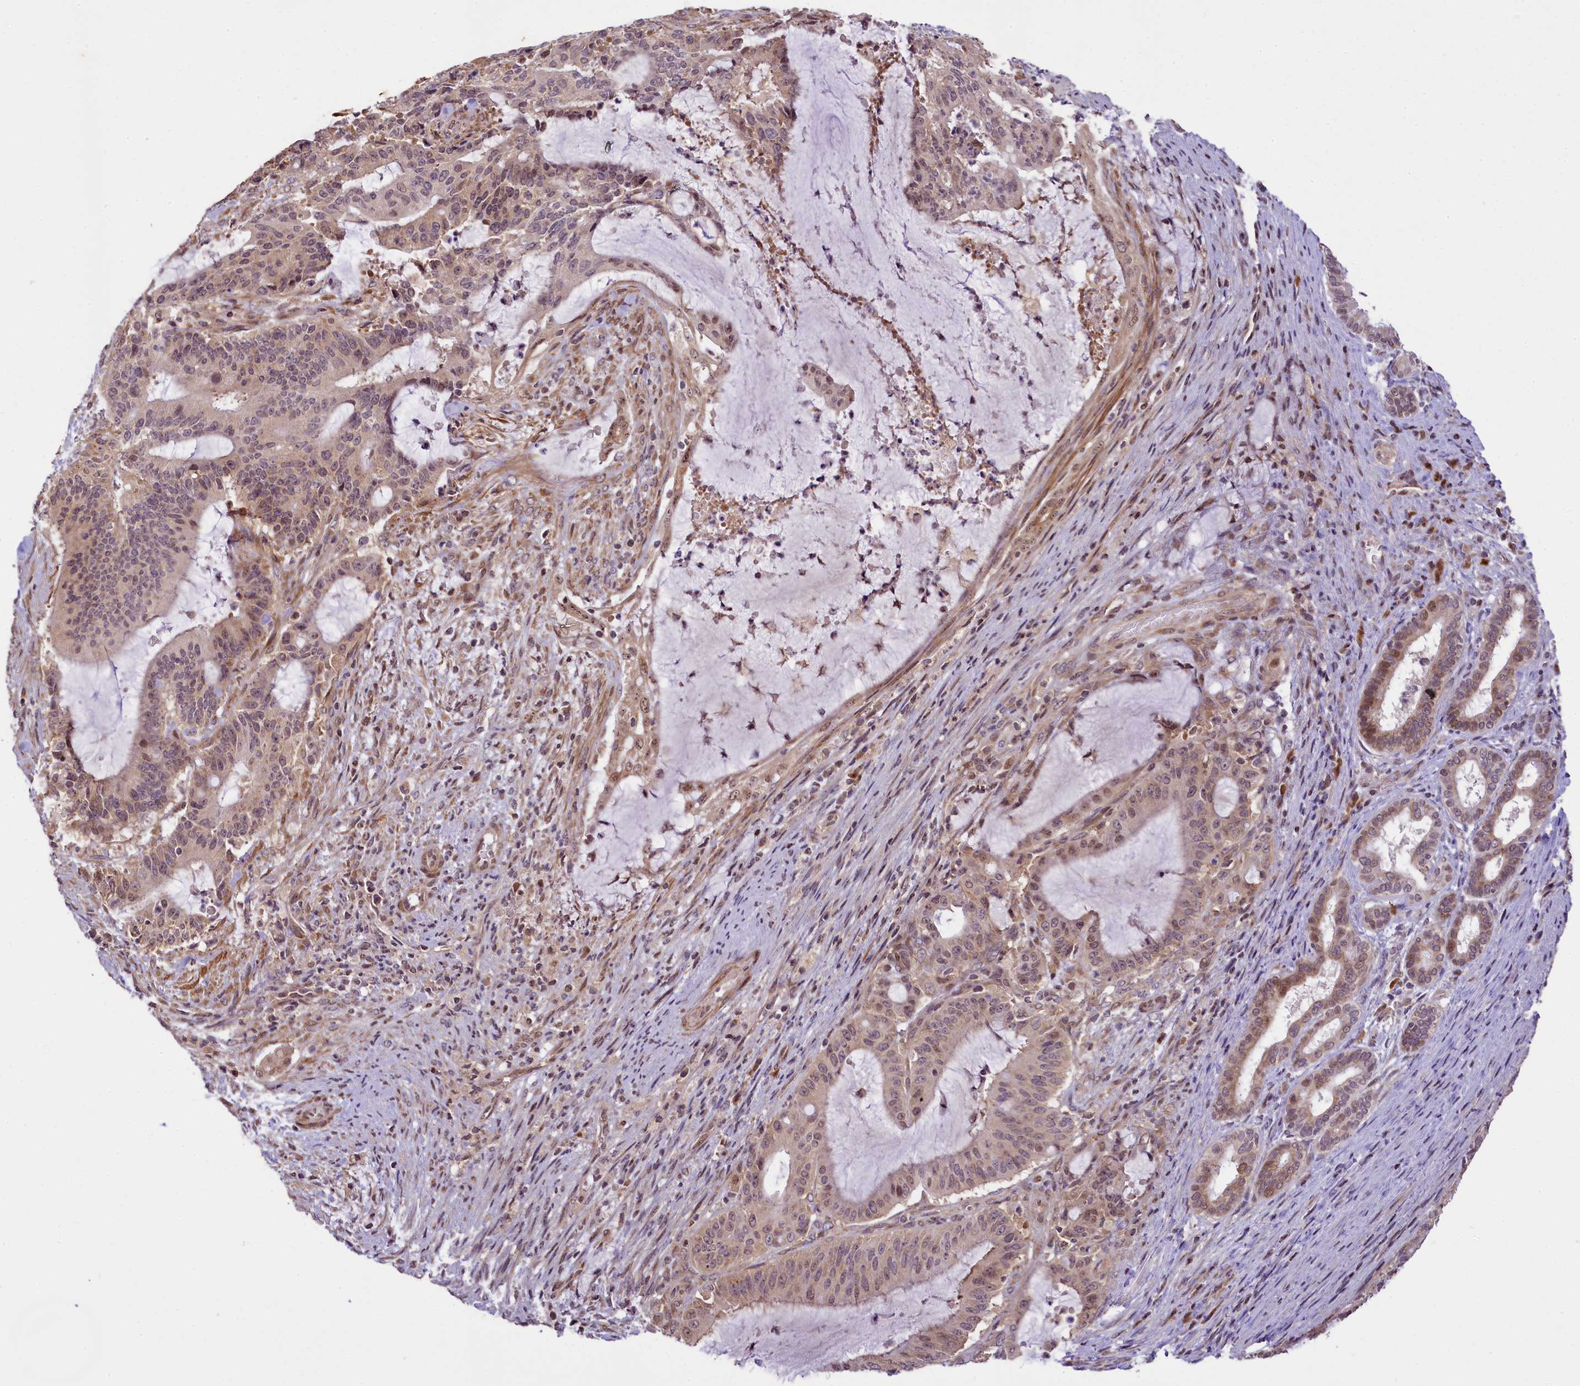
{"staining": {"intensity": "weak", "quantity": "25%-75%", "location": "cytoplasmic/membranous"}, "tissue": "liver cancer", "cell_type": "Tumor cells", "image_type": "cancer", "snomed": [{"axis": "morphology", "description": "Normal tissue, NOS"}, {"axis": "morphology", "description": "Cholangiocarcinoma"}, {"axis": "topography", "description": "Liver"}, {"axis": "topography", "description": "Peripheral nerve tissue"}], "caption": "Protein analysis of cholangiocarcinoma (liver) tissue shows weak cytoplasmic/membranous expression in about 25%-75% of tumor cells.", "gene": "RBBP8", "patient": {"sex": "female", "age": 73}}